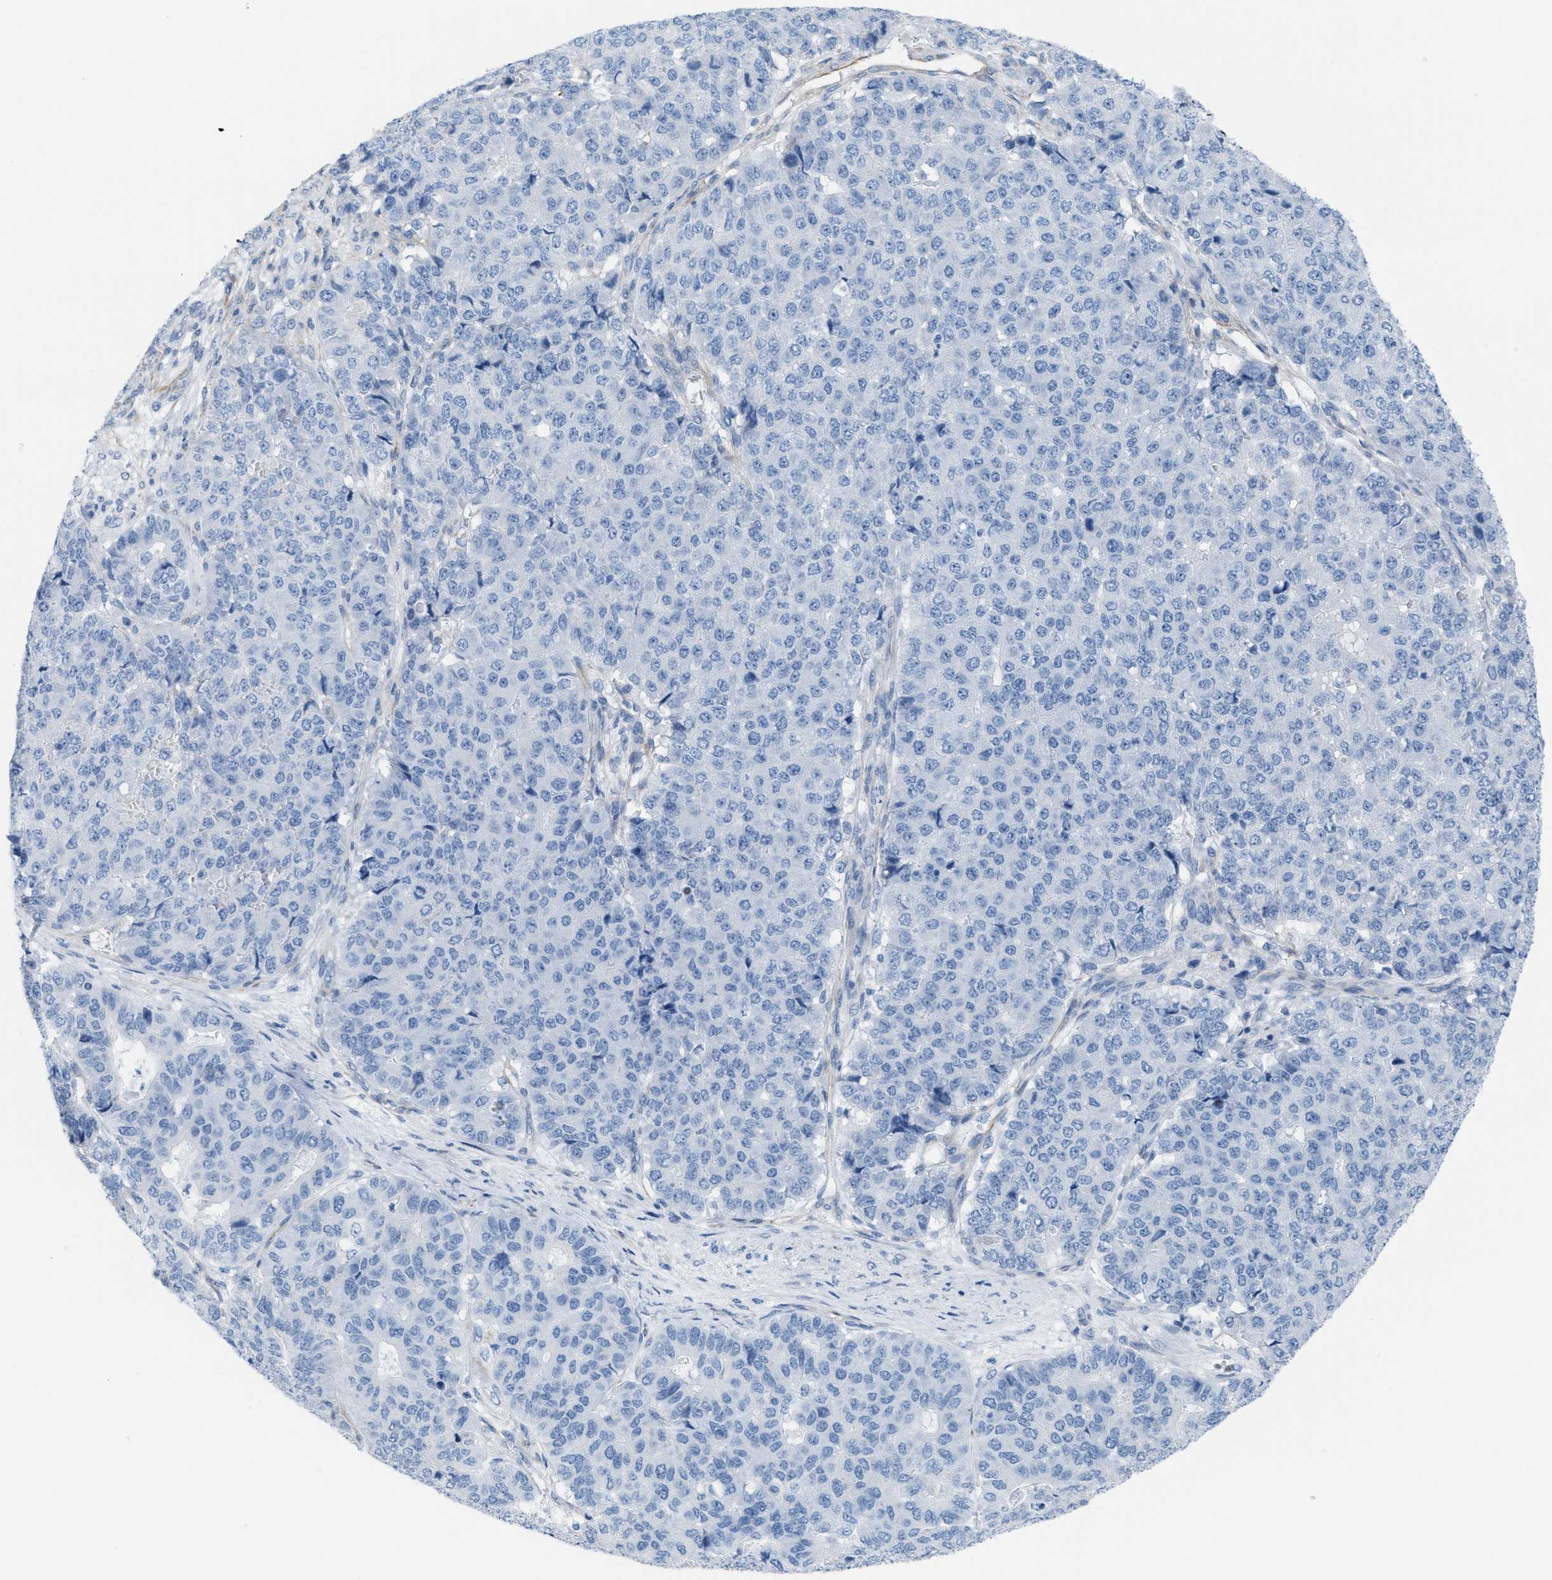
{"staining": {"intensity": "negative", "quantity": "none", "location": "none"}, "tissue": "pancreatic cancer", "cell_type": "Tumor cells", "image_type": "cancer", "snomed": [{"axis": "morphology", "description": "Adenocarcinoma, NOS"}, {"axis": "topography", "description": "Pancreas"}], "caption": "DAB (3,3'-diaminobenzidine) immunohistochemical staining of pancreatic cancer (adenocarcinoma) exhibits no significant positivity in tumor cells.", "gene": "SLC12A1", "patient": {"sex": "male", "age": 50}}